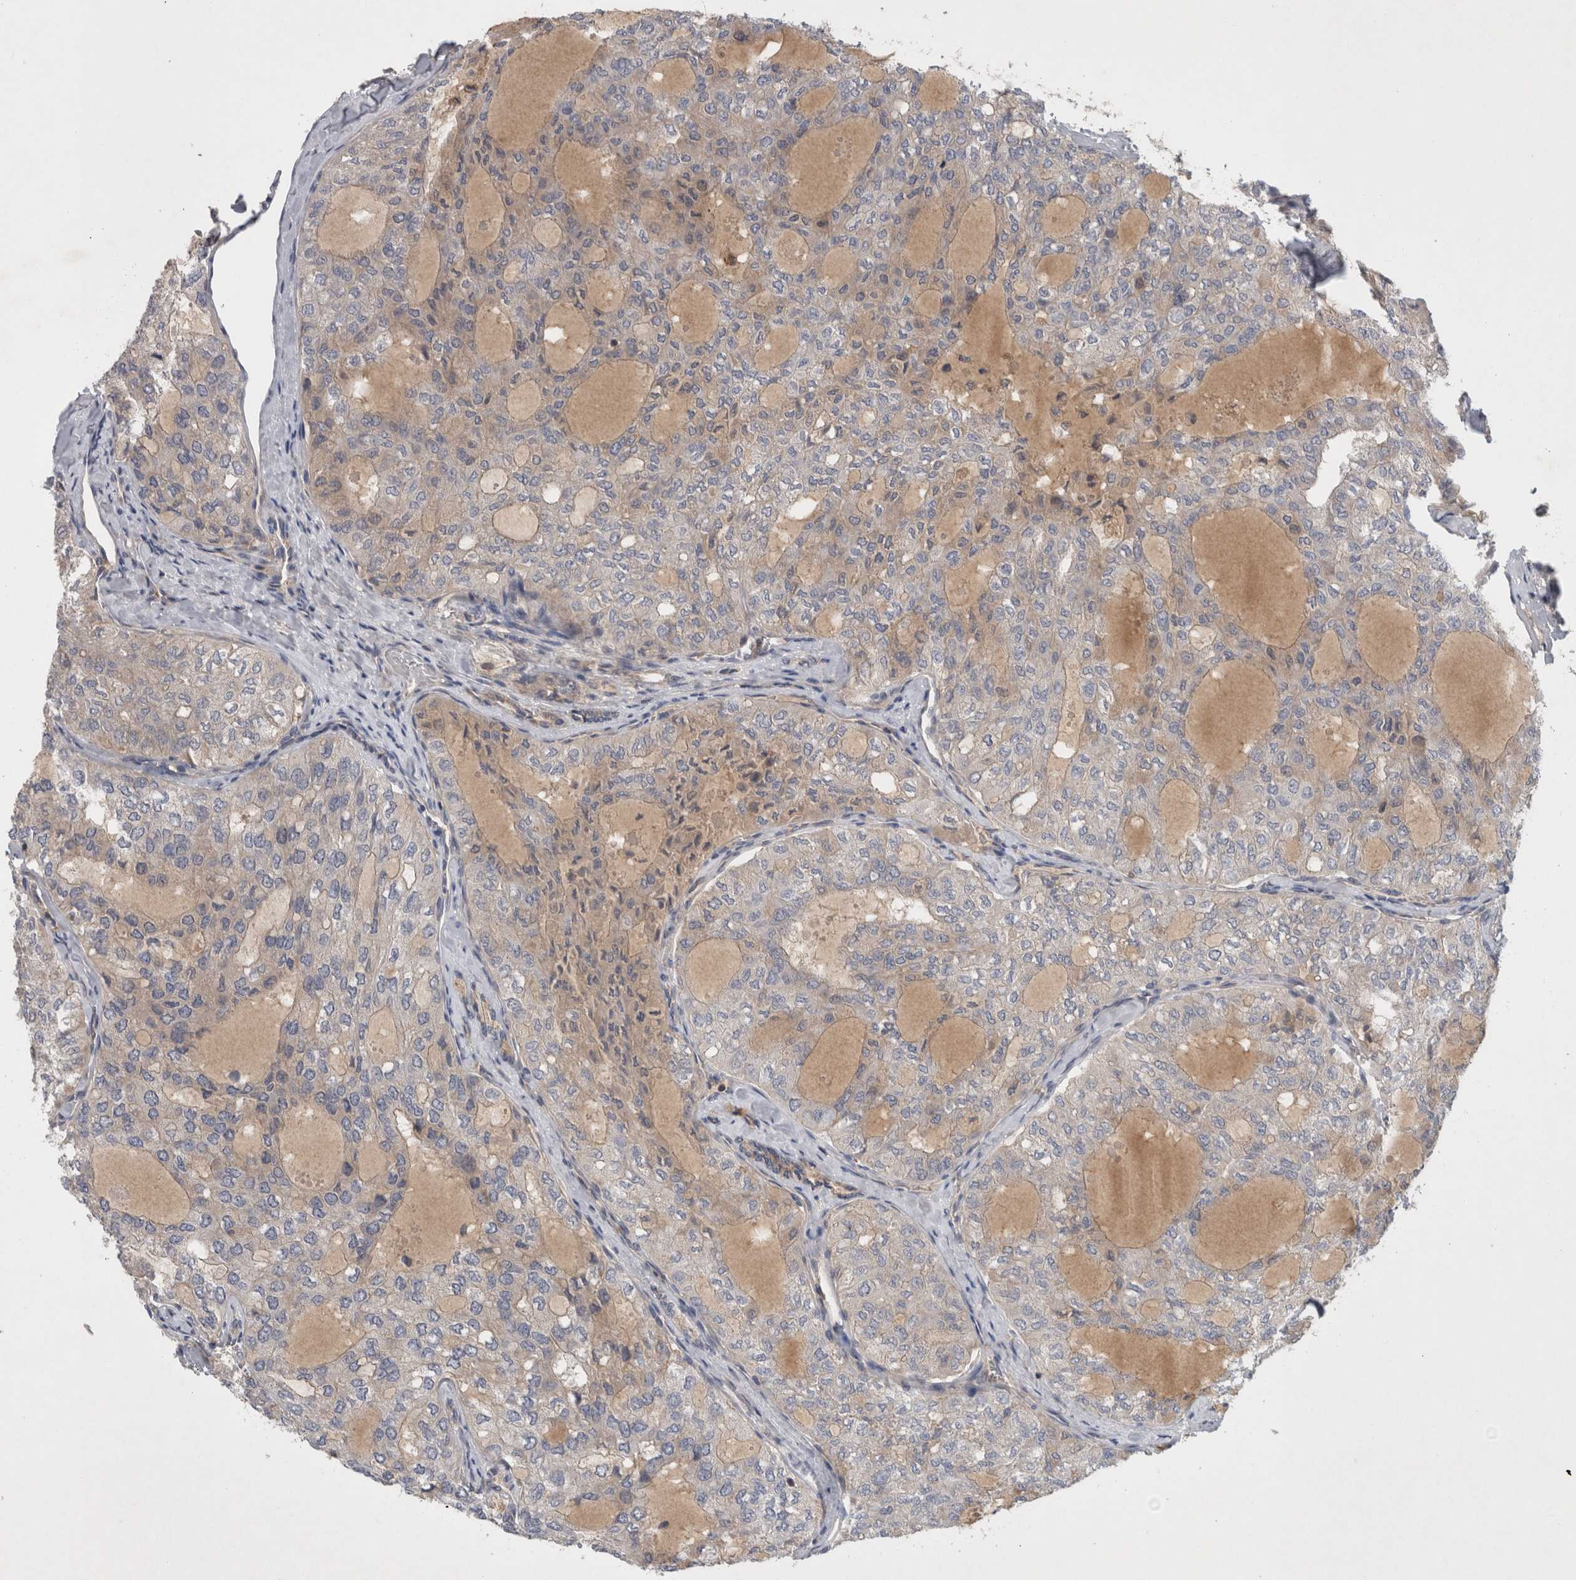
{"staining": {"intensity": "negative", "quantity": "none", "location": "none"}, "tissue": "thyroid cancer", "cell_type": "Tumor cells", "image_type": "cancer", "snomed": [{"axis": "morphology", "description": "Follicular adenoma carcinoma, NOS"}, {"axis": "topography", "description": "Thyroid gland"}], "caption": "The micrograph reveals no significant positivity in tumor cells of thyroid cancer.", "gene": "SCARA5", "patient": {"sex": "male", "age": 75}}